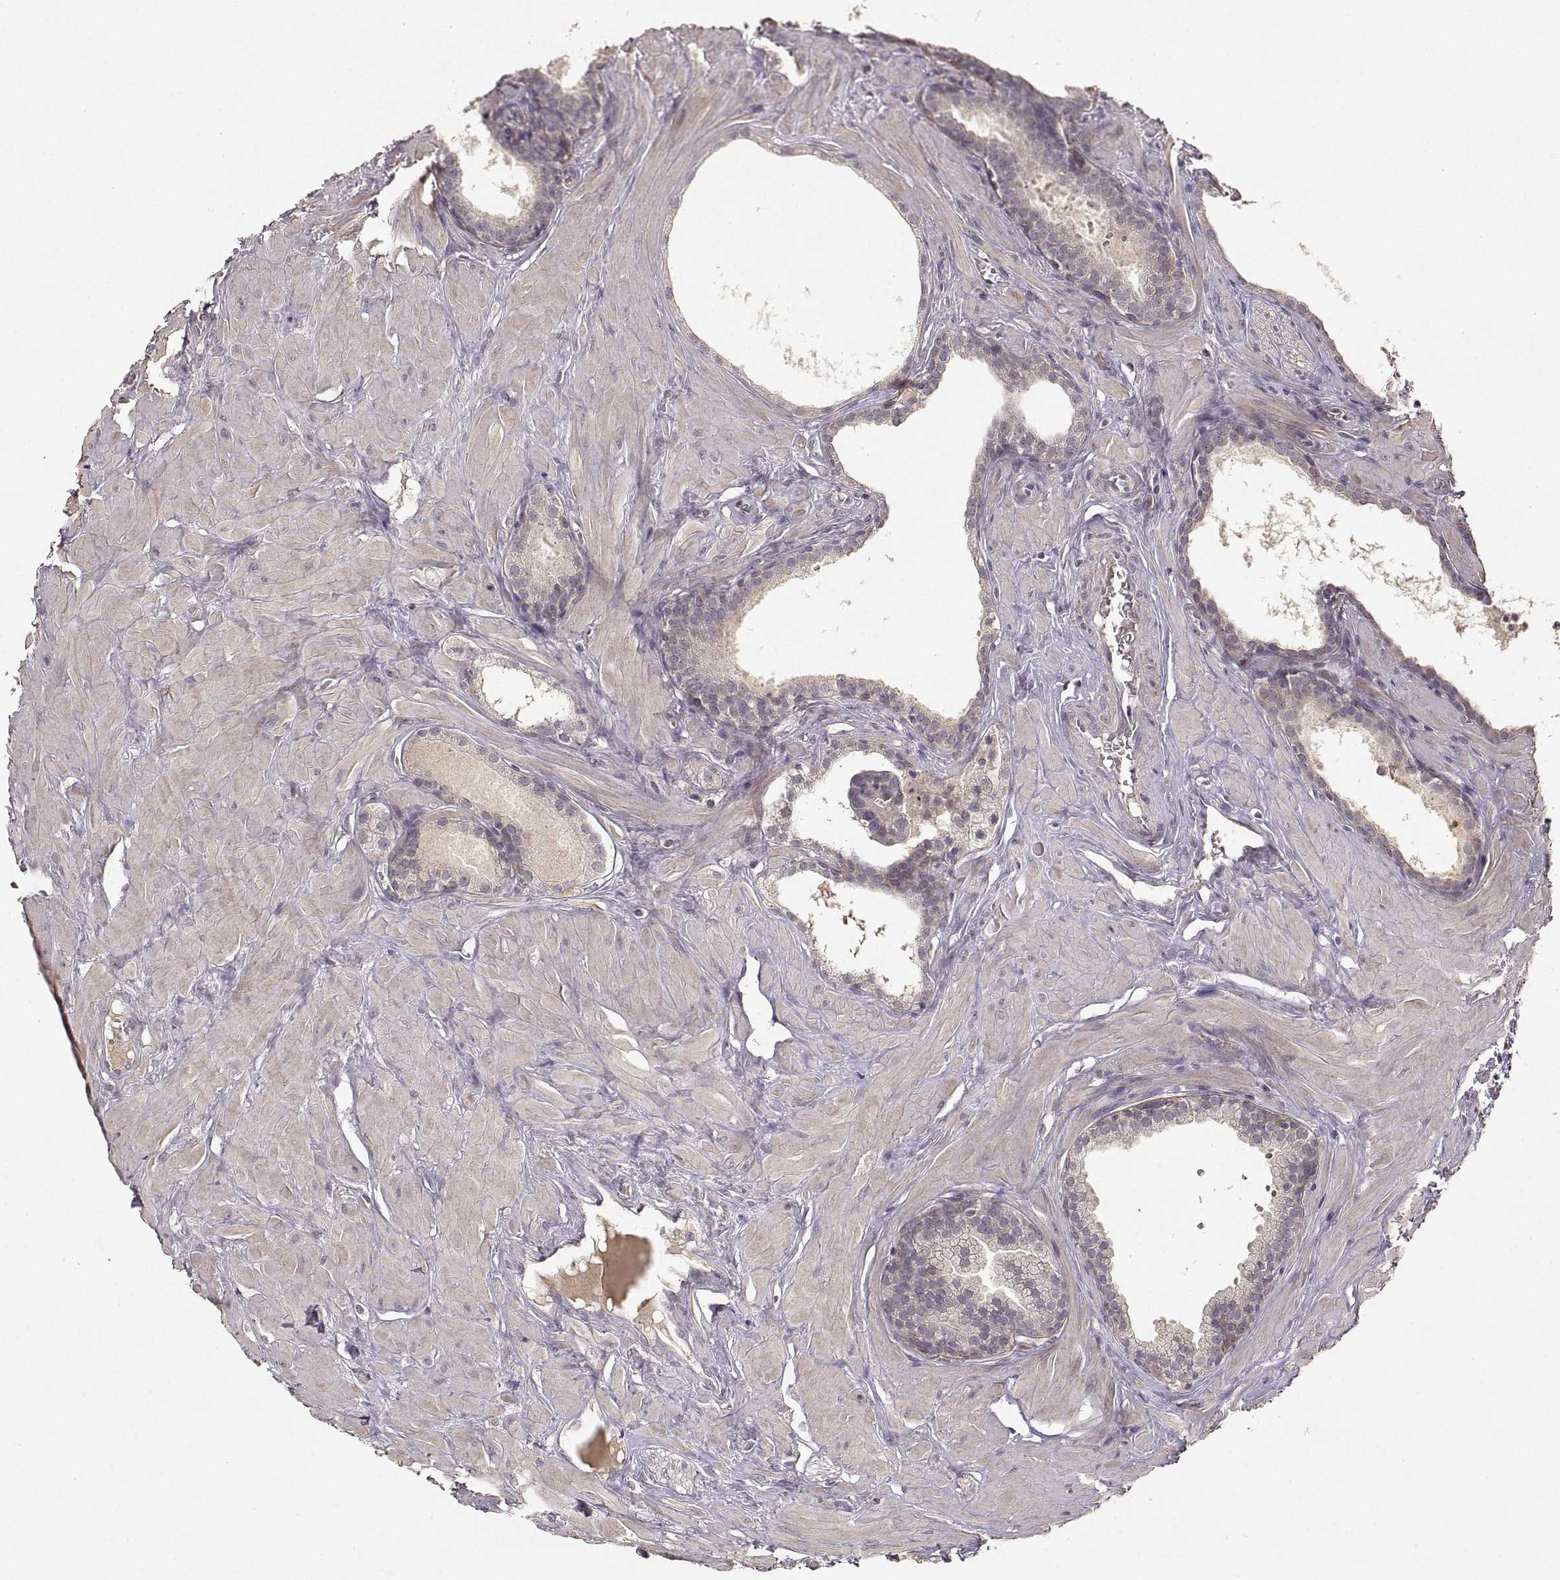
{"staining": {"intensity": "weak", "quantity": "<25%", "location": "cytoplasmic/membranous"}, "tissue": "prostate", "cell_type": "Glandular cells", "image_type": "normal", "snomed": [{"axis": "morphology", "description": "Normal tissue, NOS"}, {"axis": "topography", "description": "Prostate"}], "caption": "A histopathology image of prostate stained for a protein exhibits no brown staining in glandular cells. (Immunohistochemistry (ihc), brightfield microscopy, high magnification).", "gene": "LAMC2", "patient": {"sex": "male", "age": 48}}